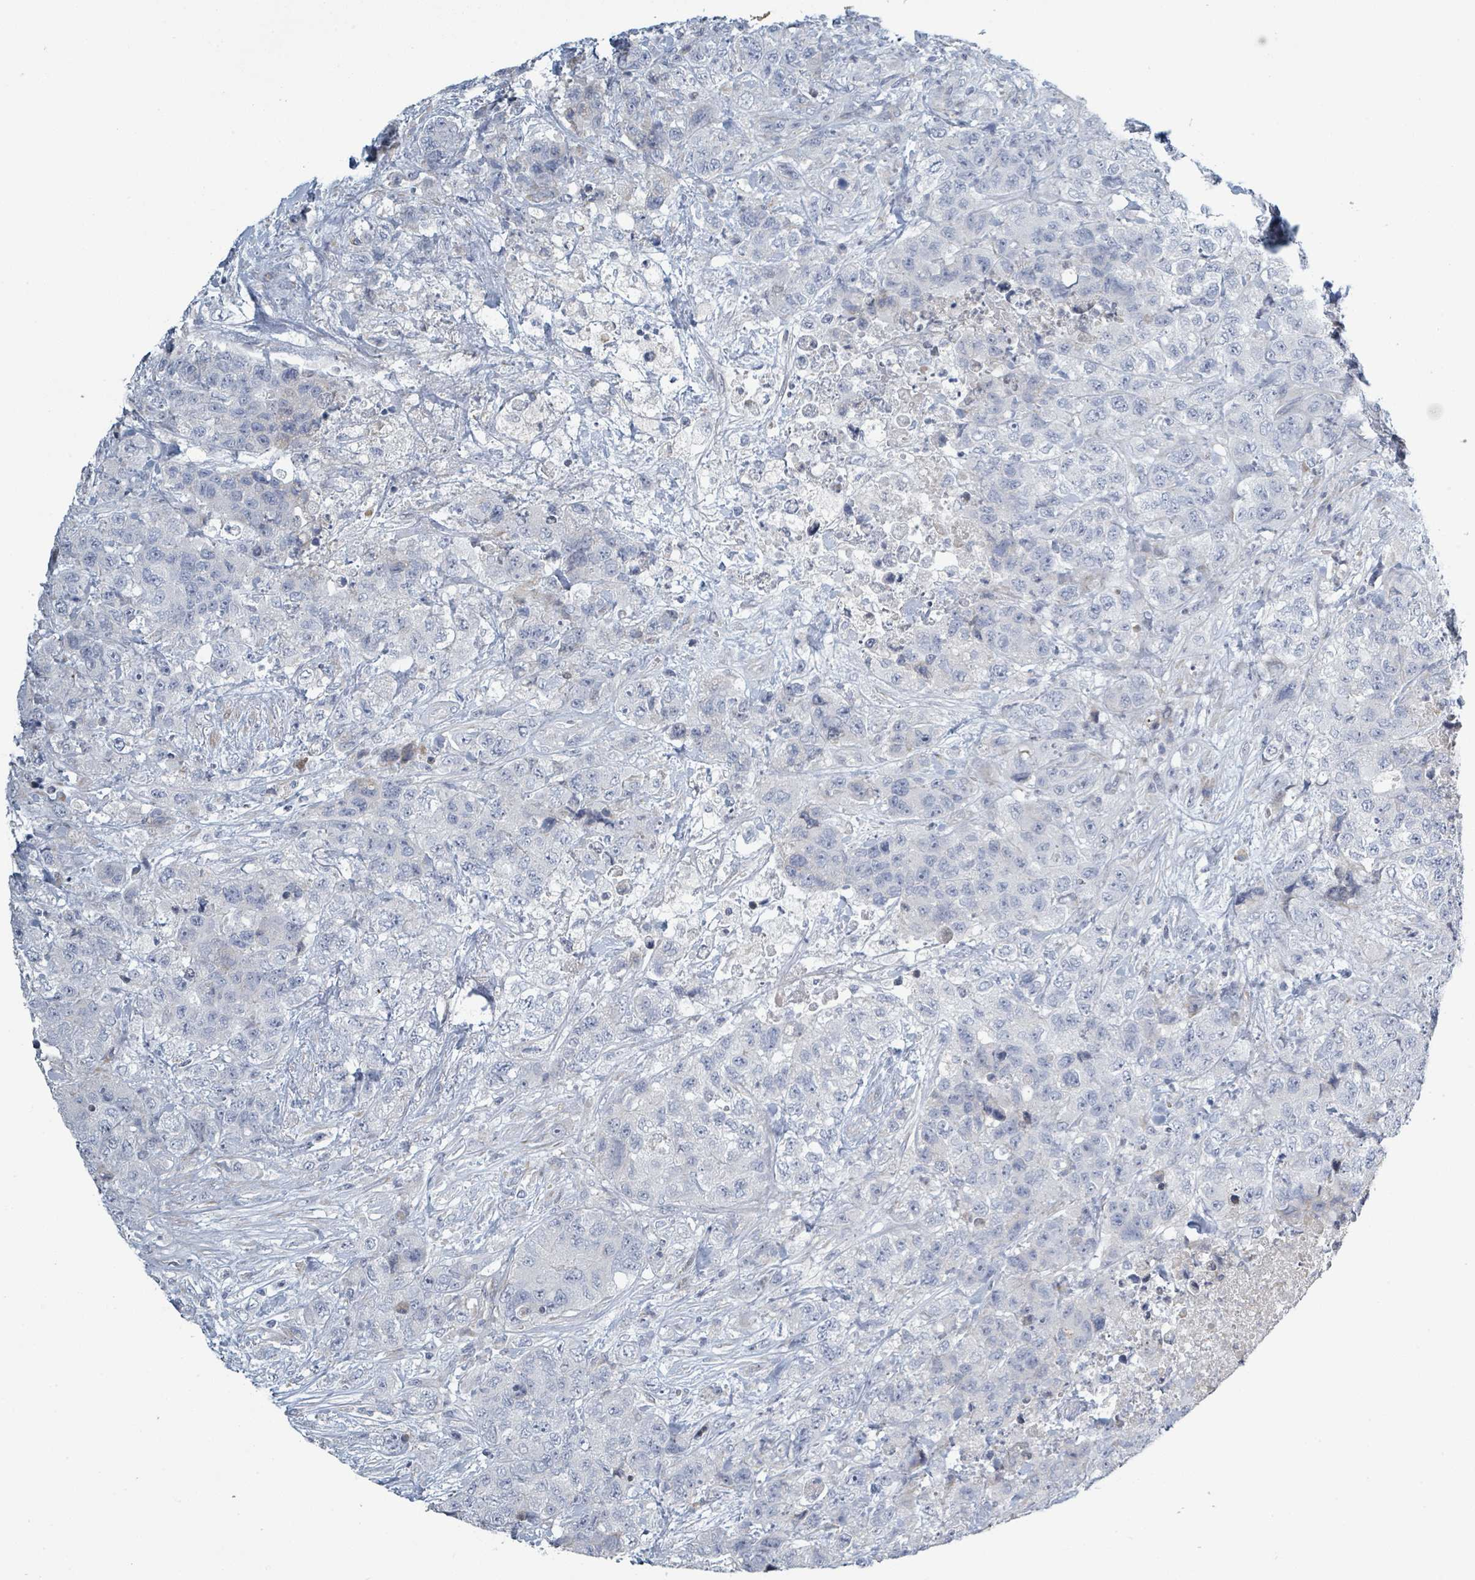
{"staining": {"intensity": "negative", "quantity": "none", "location": "none"}, "tissue": "urothelial cancer", "cell_type": "Tumor cells", "image_type": "cancer", "snomed": [{"axis": "morphology", "description": "Urothelial carcinoma, High grade"}, {"axis": "topography", "description": "Urinary bladder"}], "caption": "A histopathology image of human high-grade urothelial carcinoma is negative for staining in tumor cells. (DAB immunohistochemistry with hematoxylin counter stain).", "gene": "RAB33B", "patient": {"sex": "female", "age": 78}}